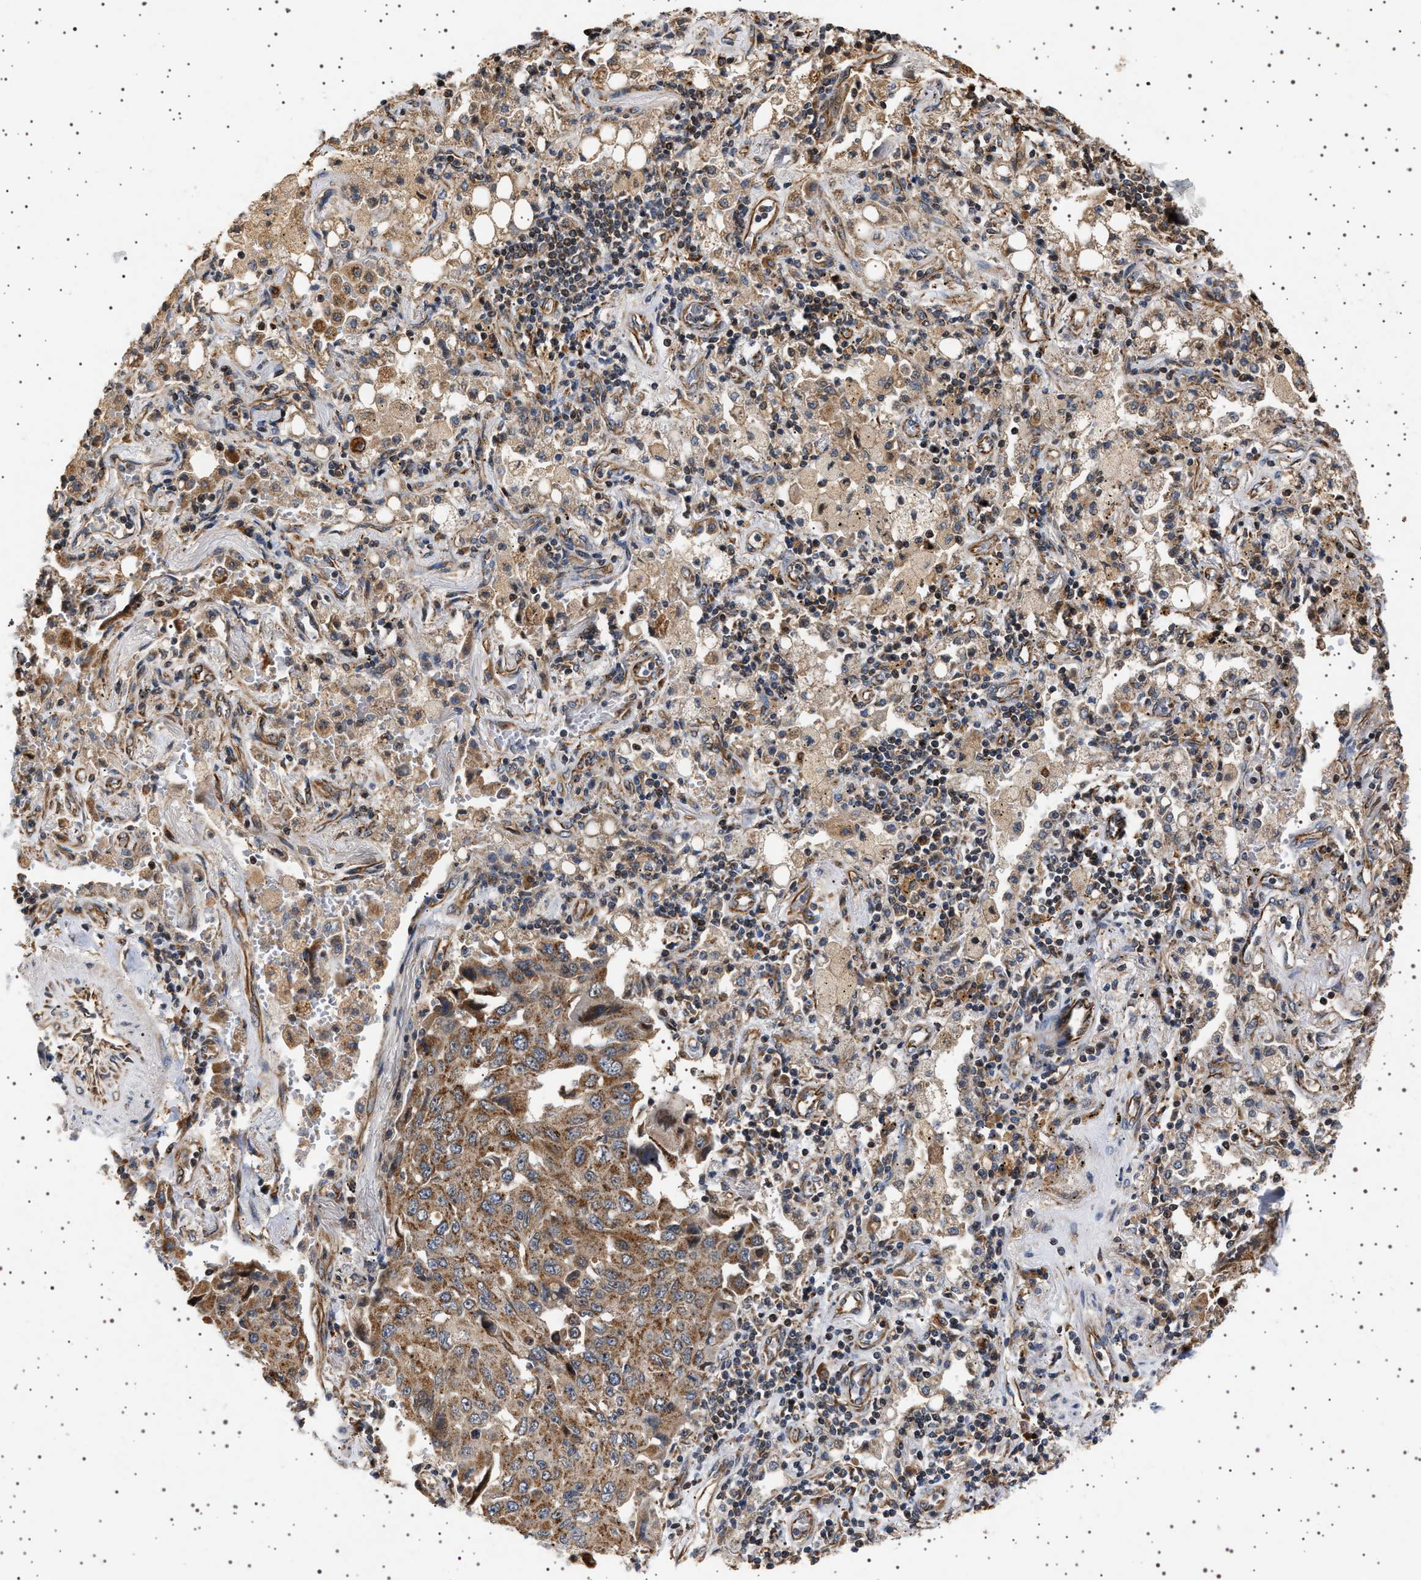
{"staining": {"intensity": "moderate", "quantity": ">75%", "location": "cytoplasmic/membranous"}, "tissue": "lung cancer", "cell_type": "Tumor cells", "image_type": "cancer", "snomed": [{"axis": "morphology", "description": "Adenocarcinoma, NOS"}, {"axis": "topography", "description": "Lung"}], "caption": "Immunohistochemistry photomicrograph of neoplastic tissue: lung cancer stained using immunohistochemistry shows medium levels of moderate protein expression localized specifically in the cytoplasmic/membranous of tumor cells, appearing as a cytoplasmic/membranous brown color.", "gene": "TRUB2", "patient": {"sex": "female", "age": 65}}